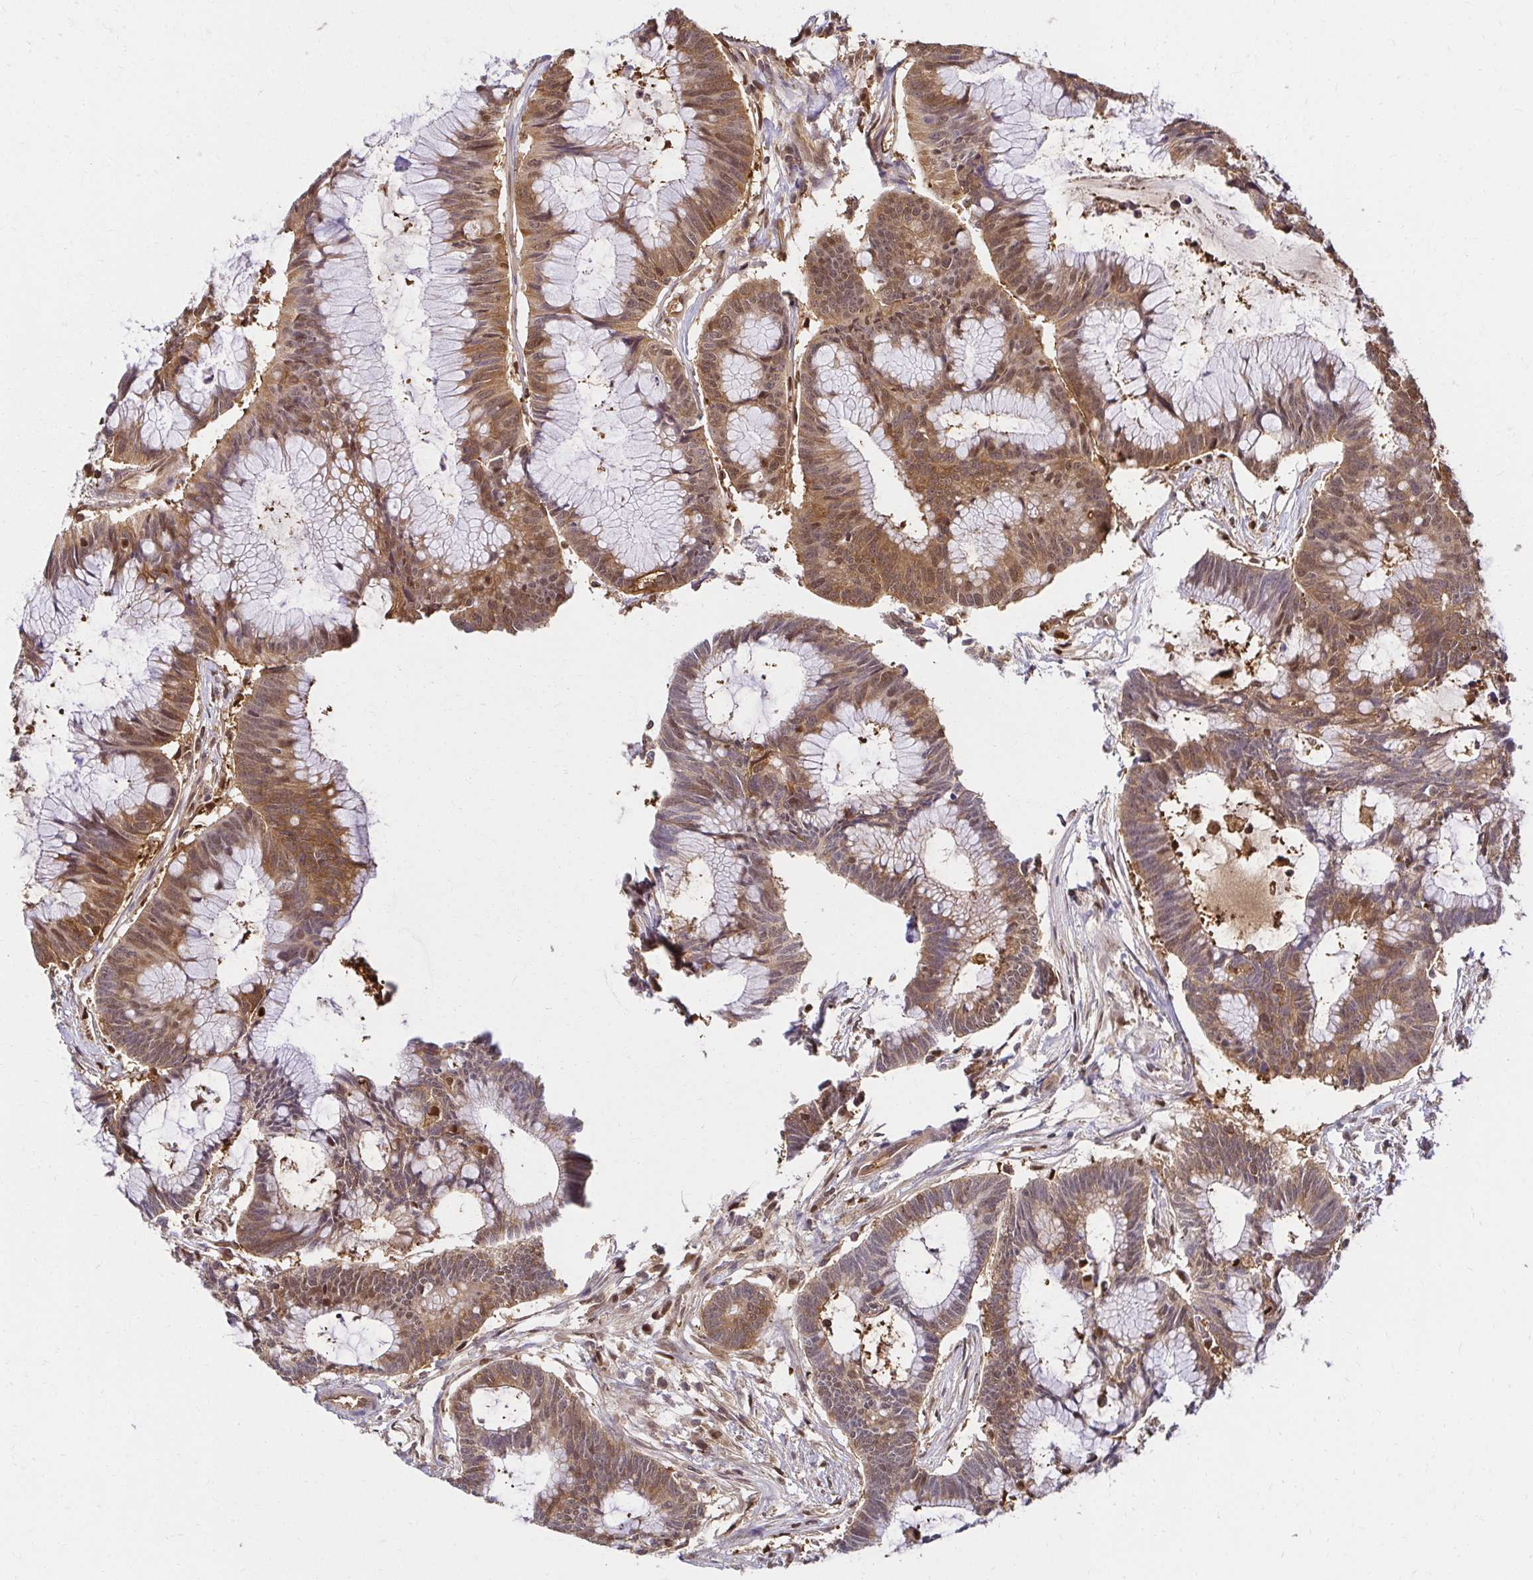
{"staining": {"intensity": "moderate", "quantity": ">75%", "location": "cytoplasmic/membranous,nuclear"}, "tissue": "colorectal cancer", "cell_type": "Tumor cells", "image_type": "cancer", "snomed": [{"axis": "morphology", "description": "Adenocarcinoma, NOS"}, {"axis": "topography", "description": "Colon"}], "caption": "Colorectal cancer stained with DAB immunohistochemistry (IHC) shows medium levels of moderate cytoplasmic/membranous and nuclear staining in approximately >75% of tumor cells.", "gene": "PSMA4", "patient": {"sex": "female", "age": 78}}